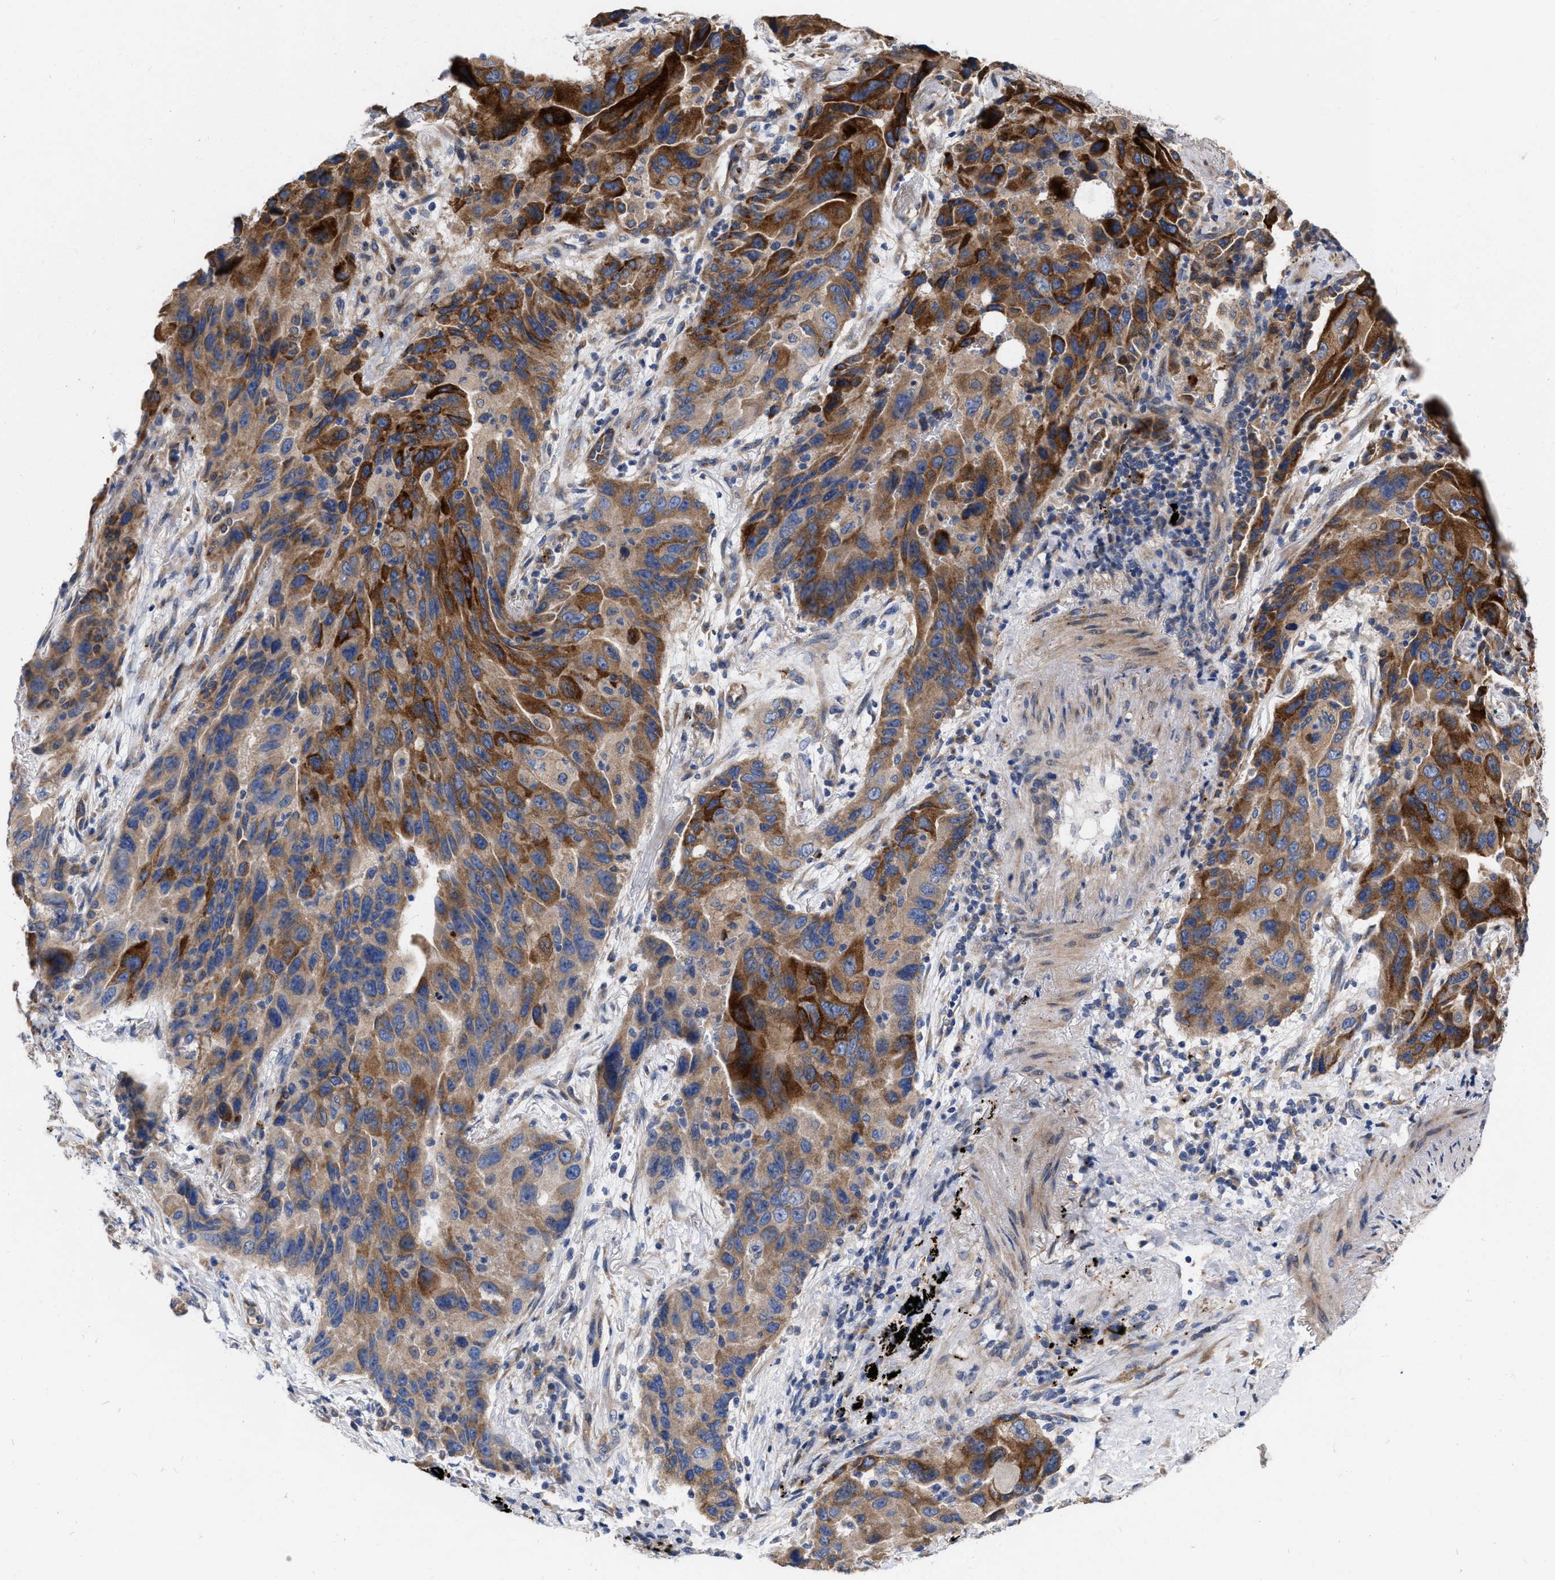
{"staining": {"intensity": "strong", "quantity": ">75%", "location": "cytoplasmic/membranous"}, "tissue": "lung cancer", "cell_type": "Tumor cells", "image_type": "cancer", "snomed": [{"axis": "morphology", "description": "Adenocarcinoma, NOS"}, {"axis": "topography", "description": "Lung"}], "caption": "Protein expression analysis of human lung cancer (adenocarcinoma) reveals strong cytoplasmic/membranous positivity in approximately >75% of tumor cells.", "gene": "MLST8", "patient": {"sex": "female", "age": 65}}